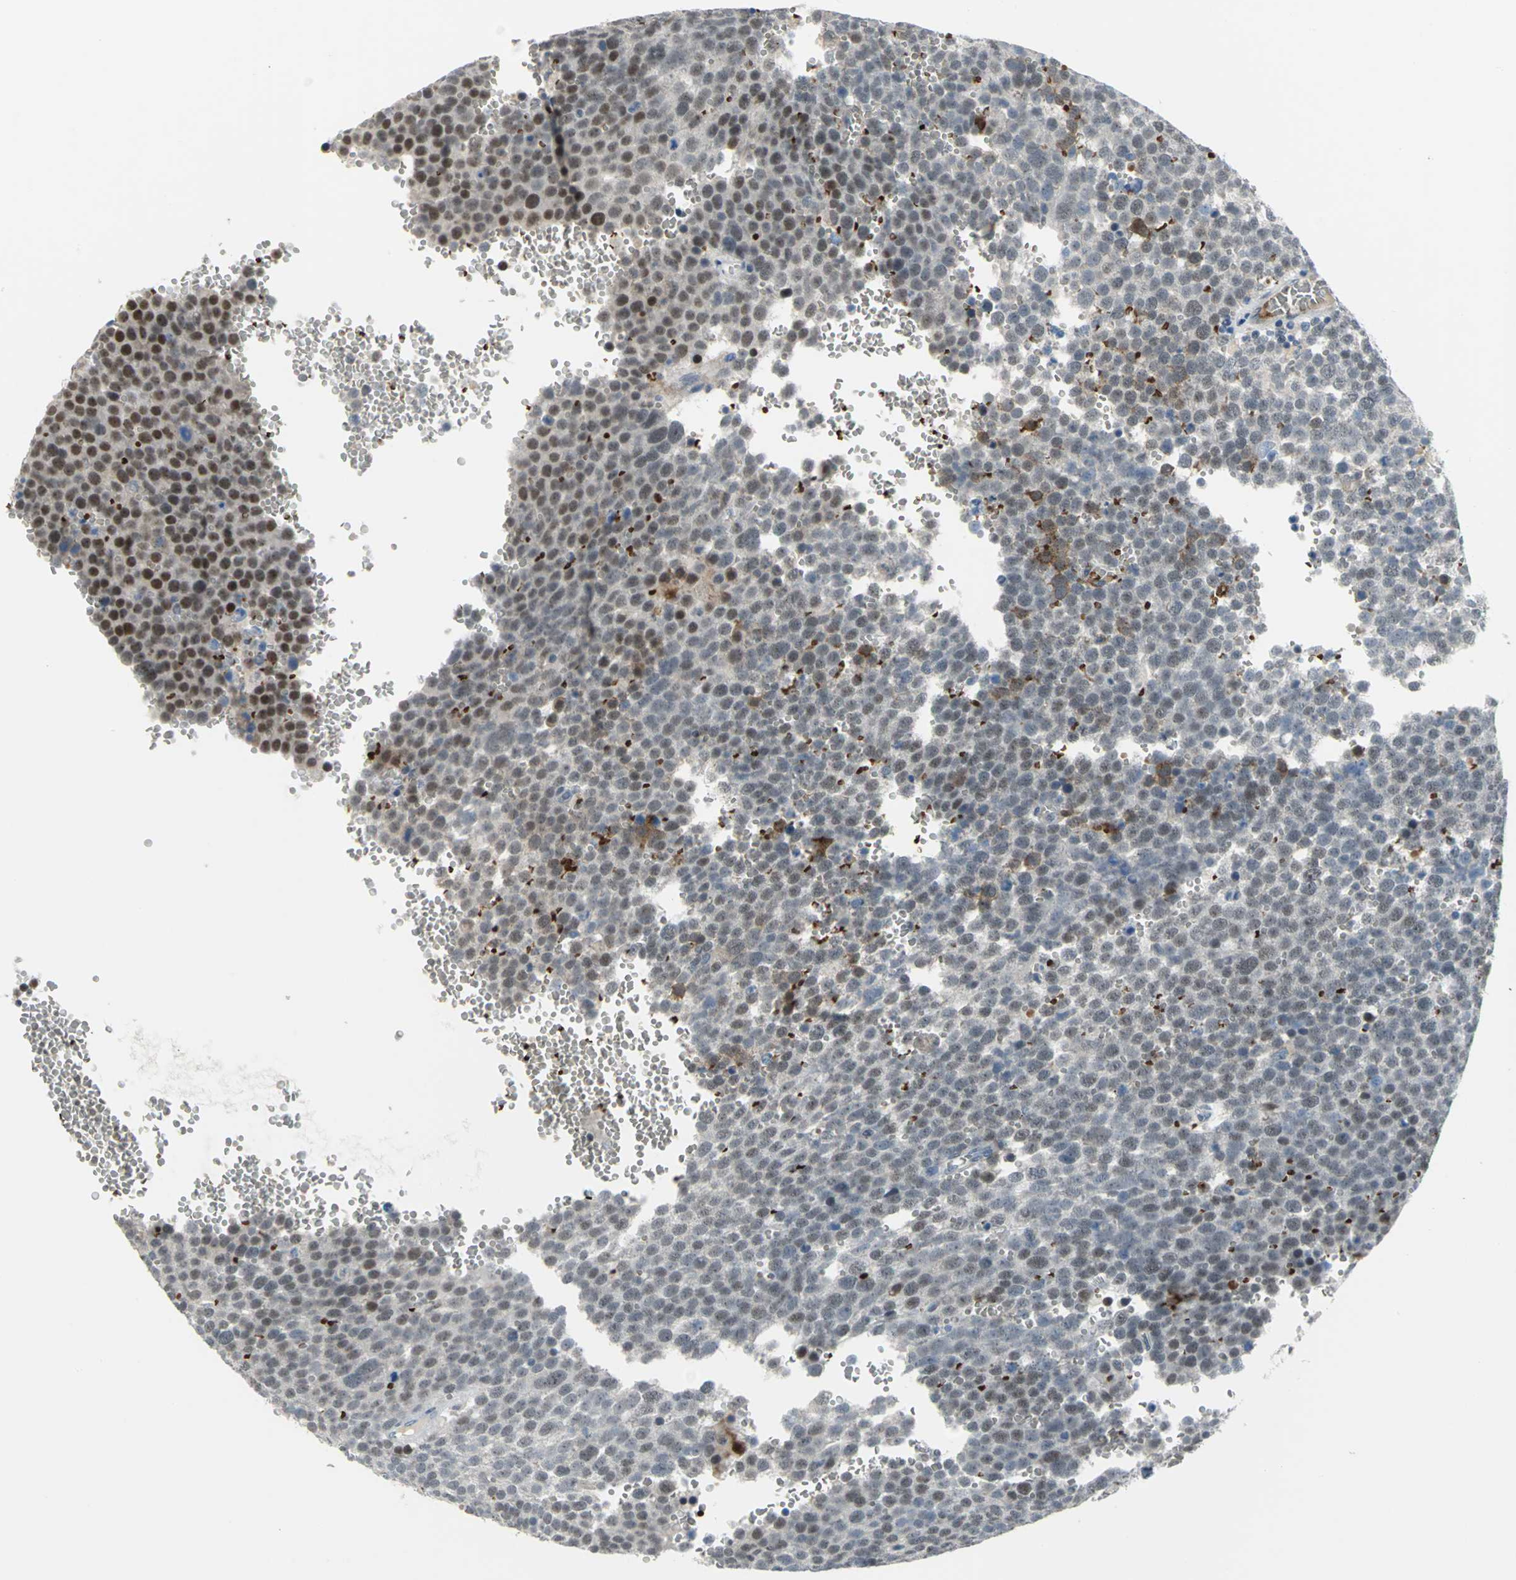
{"staining": {"intensity": "weak", "quantity": "25%-75%", "location": "nuclear"}, "tissue": "testis cancer", "cell_type": "Tumor cells", "image_type": "cancer", "snomed": [{"axis": "morphology", "description": "Seminoma, NOS"}, {"axis": "topography", "description": "Testis"}], "caption": "Human seminoma (testis) stained with a brown dye displays weak nuclear positive expression in about 25%-75% of tumor cells.", "gene": "GLI3", "patient": {"sex": "male", "age": 71}}